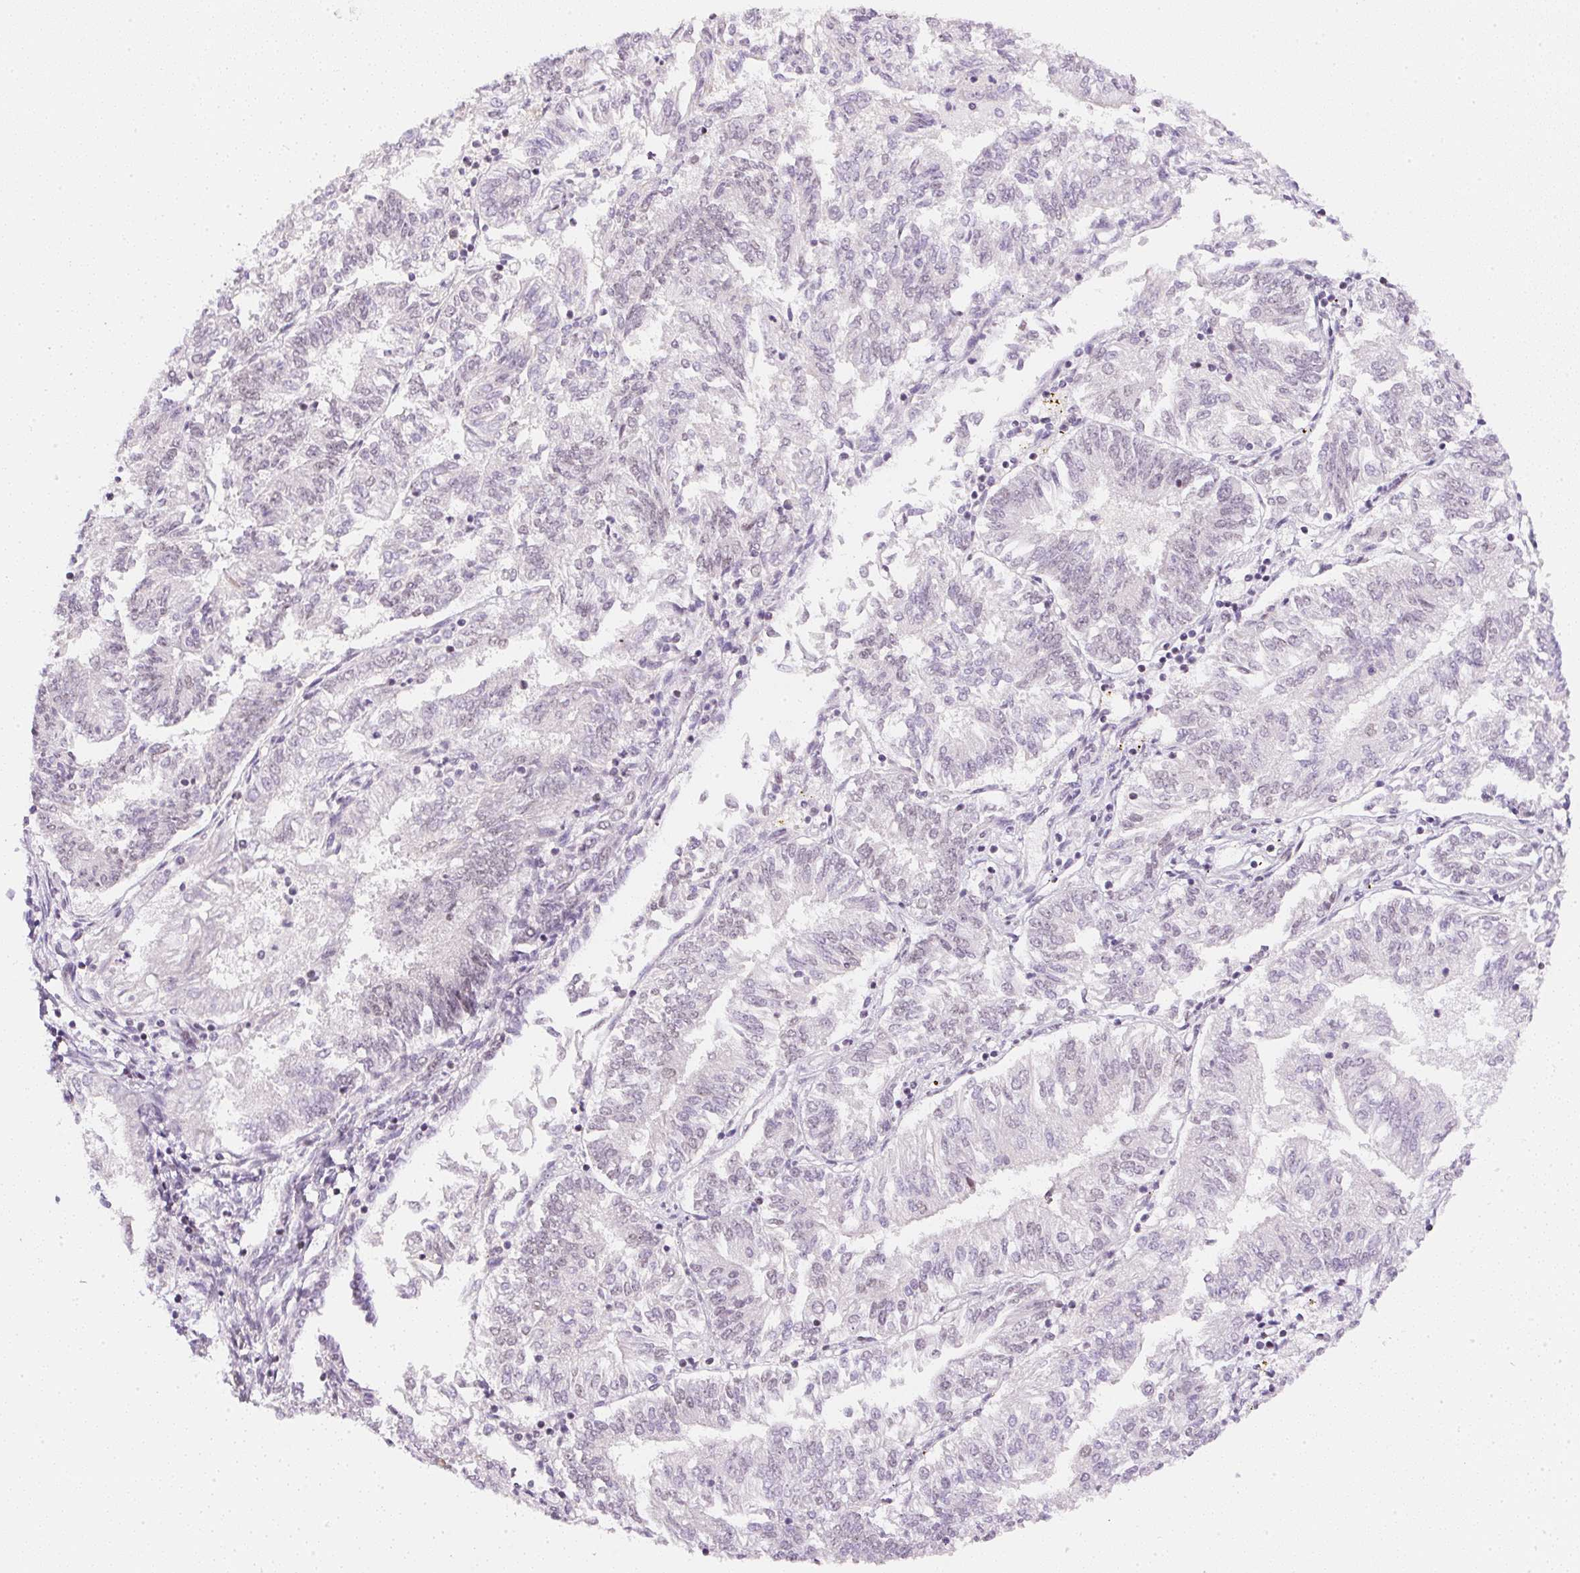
{"staining": {"intensity": "weak", "quantity": "<25%", "location": "nuclear"}, "tissue": "endometrial cancer", "cell_type": "Tumor cells", "image_type": "cancer", "snomed": [{"axis": "morphology", "description": "Adenocarcinoma, NOS"}, {"axis": "topography", "description": "Endometrium"}], "caption": "This is an IHC image of human adenocarcinoma (endometrial). There is no positivity in tumor cells.", "gene": "DPPA4", "patient": {"sex": "female", "age": 58}}